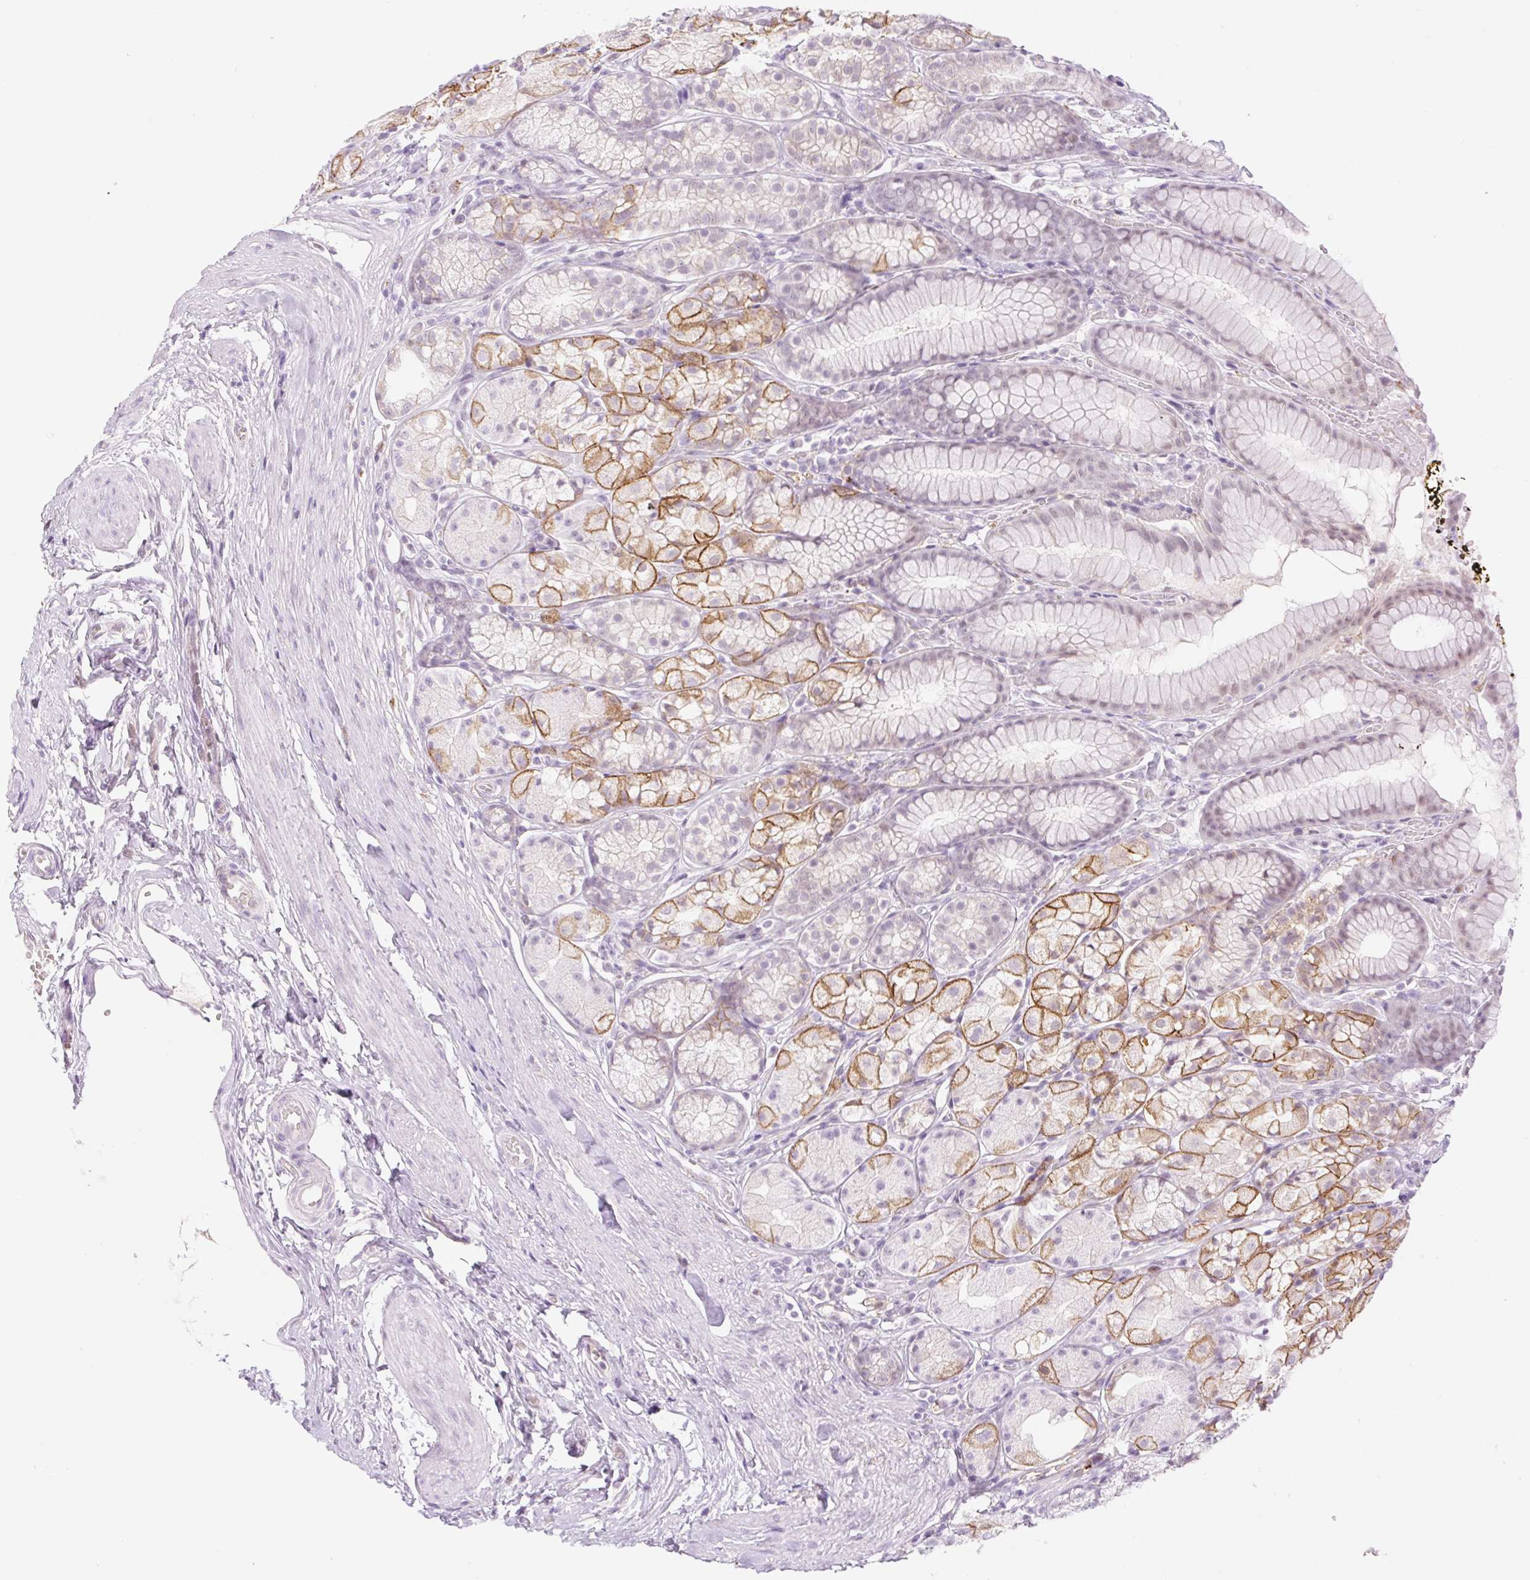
{"staining": {"intensity": "moderate", "quantity": "25%-75%", "location": "cytoplasmic/membranous,nuclear"}, "tissue": "stomach", "cell_type": "Glandular cells", "image_type": "normal", "snomed": [{"axis": "morphology", "description": "Normal tissue, NOS"}, {"axis": "topography", "description": "Smooth muscle"}, {"axis": "topography", "description": "Stomach"}], "caption": "The image demonstrates immunohistochemical staining of unremarkable stomach. There is moderate cytoplasmic/membranous,nuclear staining is seen in about 25%-75% of glandular cells.", "gene": "PALM3", "patient": {"sex": "male", "age": 70}}